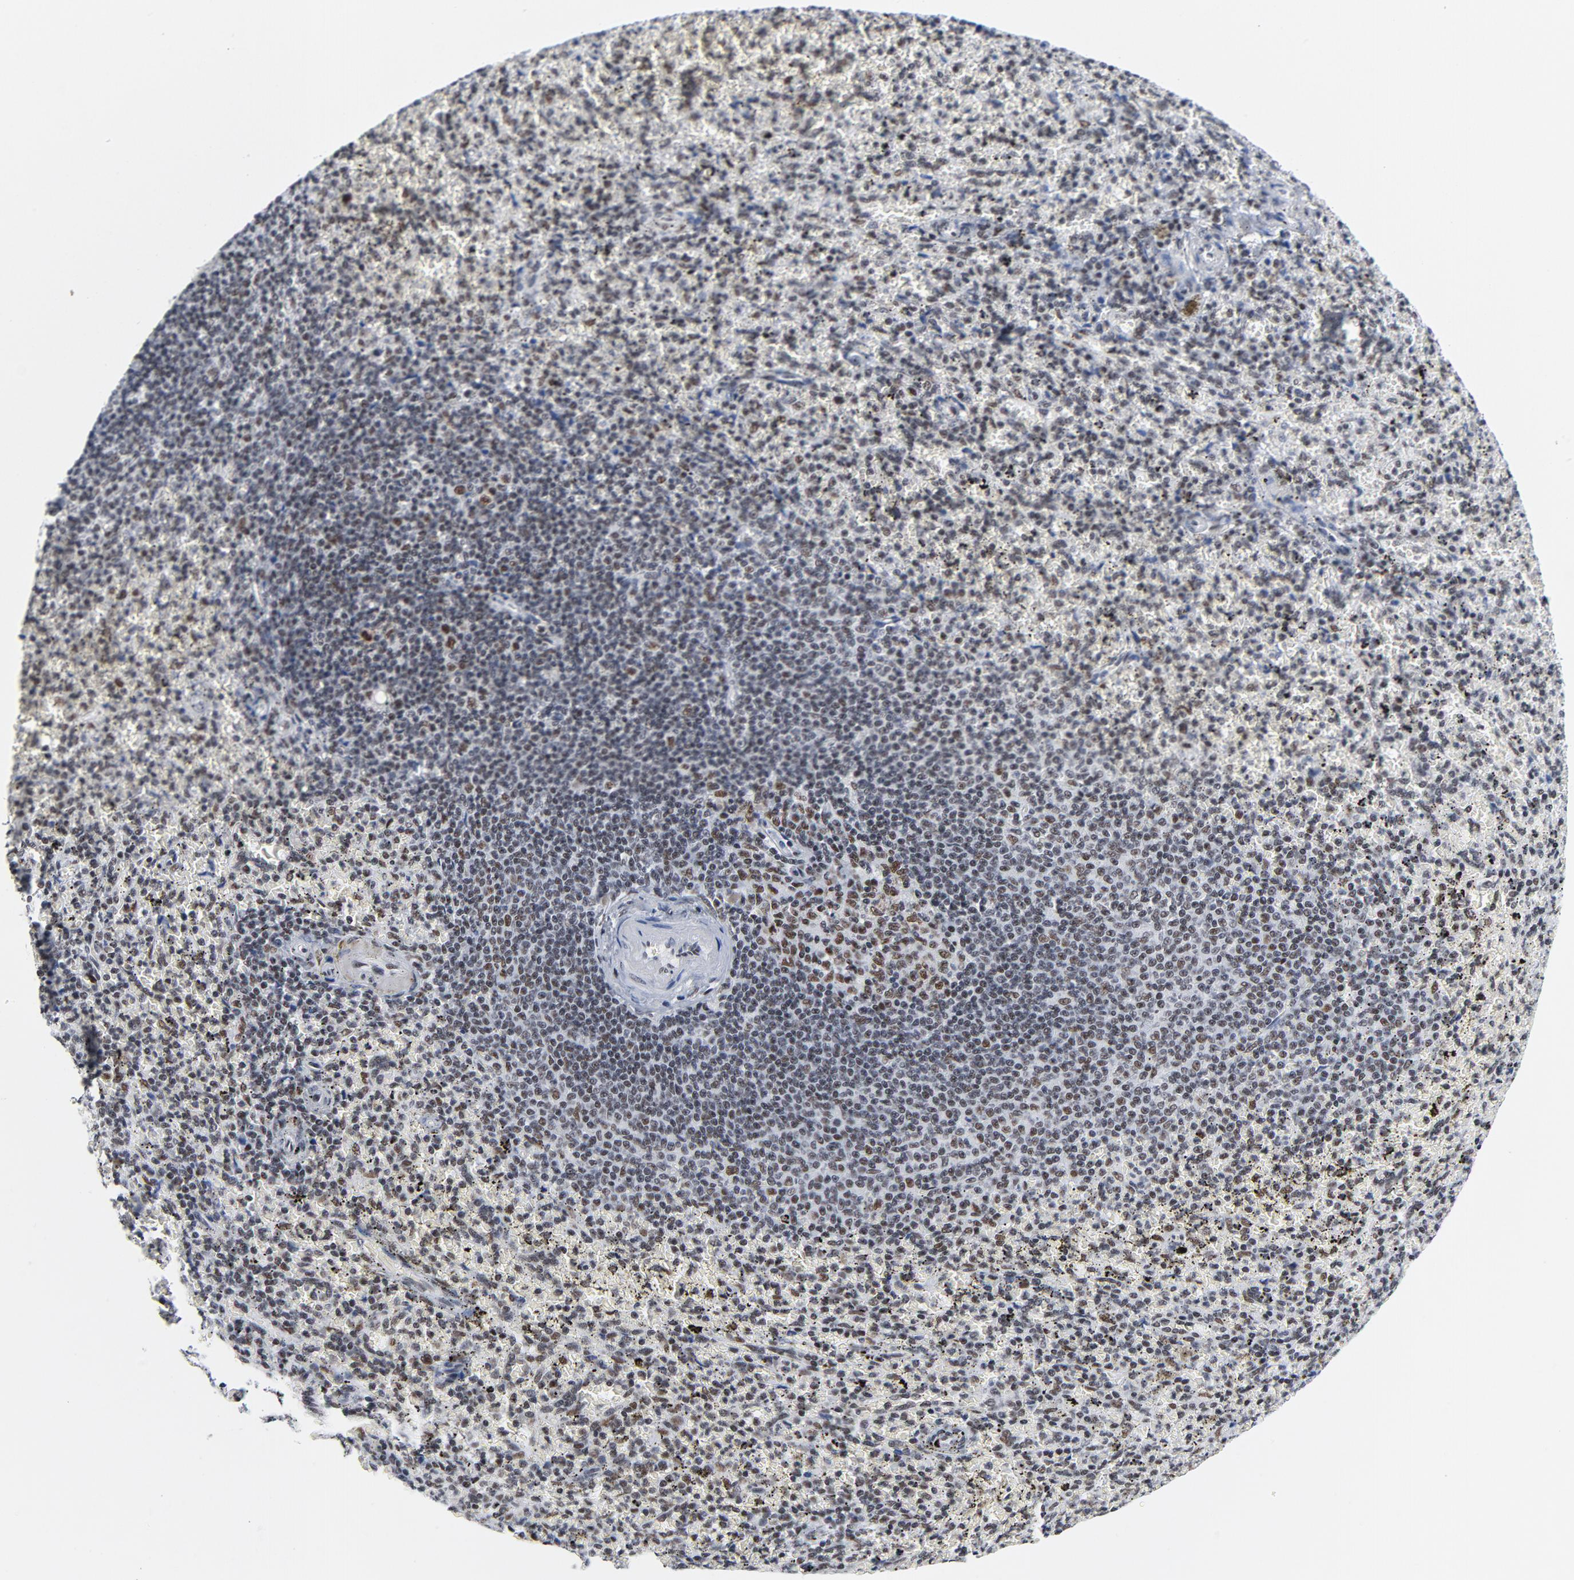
{"staining": {"intensity": "moderate", "quantity": "25%-75%", "location": "nuclear"}, "tissue": "spleen", "cell_type": "Cells in red pulp", "image_type": "normal", "snomed": [{"axis": "morphology", "description": "Normal tissue, NOS"}, {"axis": "topography", "description": "Spleen"}], "caption": "DAB immunohistochemical staining of benign human spleen displays moderate nuclear protein expression in about 25%-75% of cells in red pulp. Immunohistochemistry (ihc) stains the protein in brown and the nuclei are stained blue.", "gene": "CSTF2", "patient": {"sex": "female", "age": 43}}